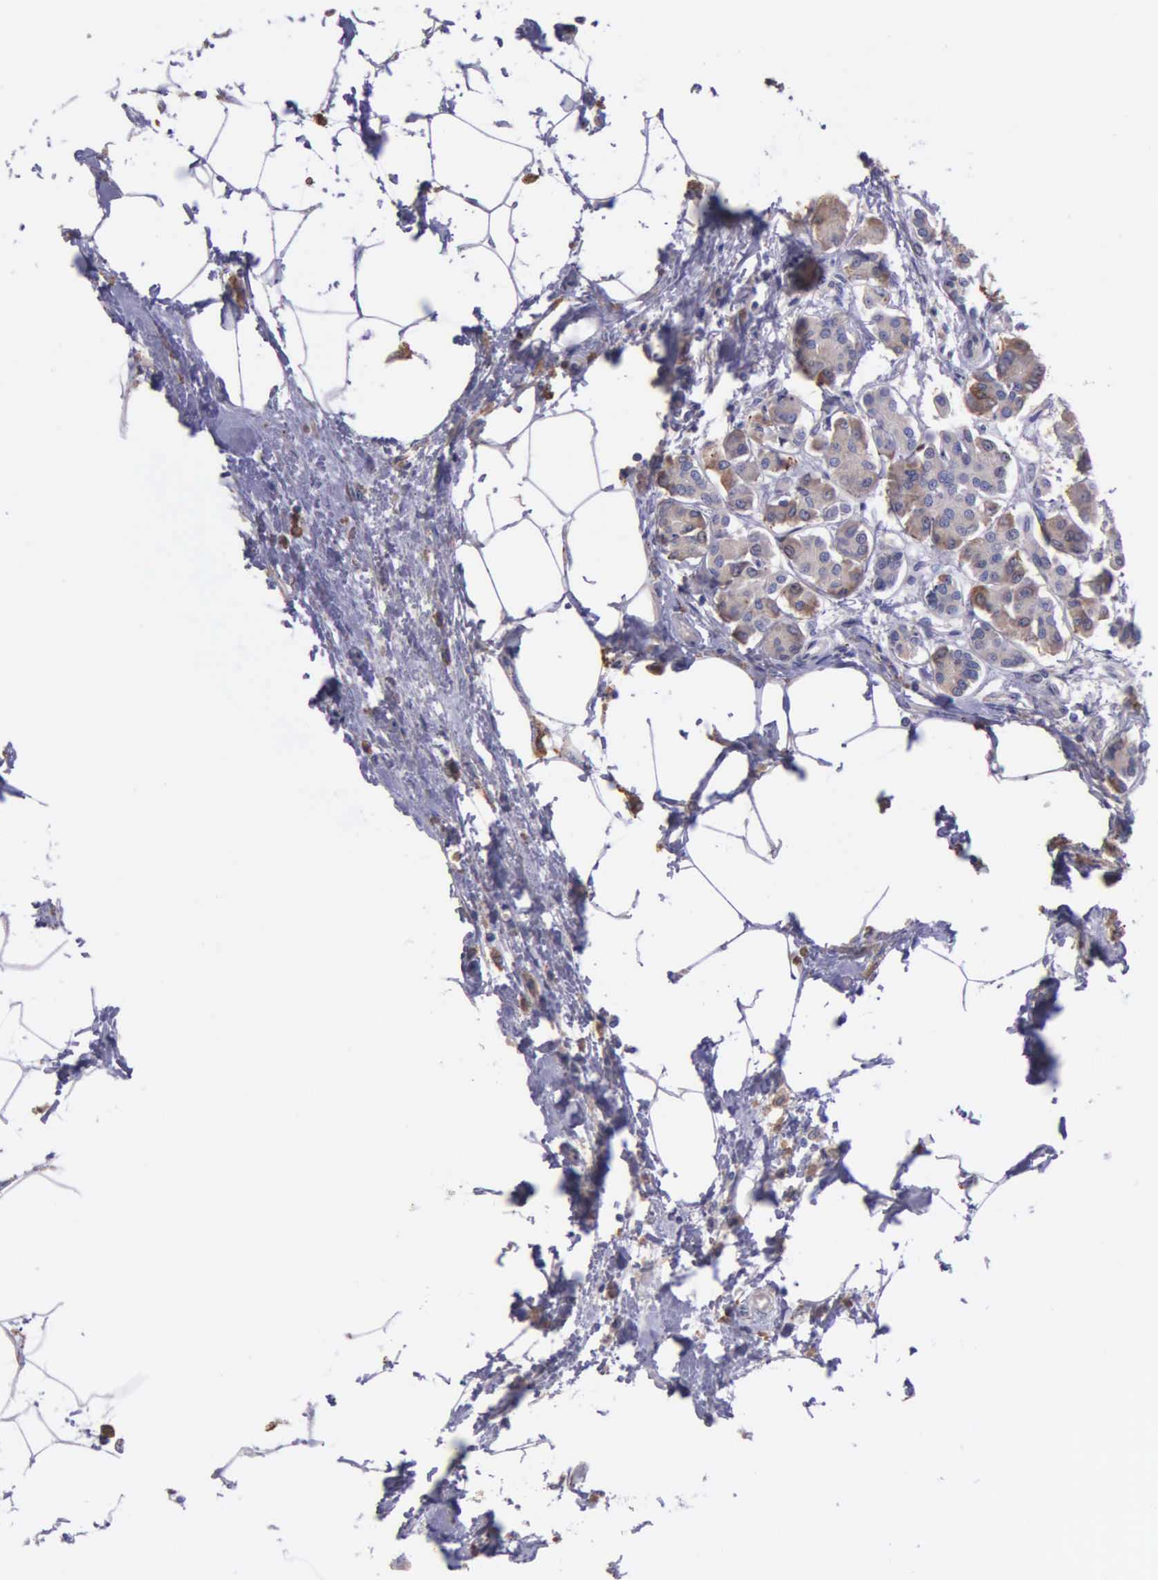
{"staining": {"intensity": "weak", "quantity": "25%-75%", "location": "cytoplasmic/membranous"}, "tissue": "pancreas", "cell_type": "Exocrine glandular cells", "image_type": "normal", "snomed": [{"axis": "morphology", "description": "Normal tissue, NOS"}, {"axis": "topography", "description": "Pancreas"}, {"axis": "topography", "description": "Duodenum"}], "caption": "DAB (3,3'-diaminobenzidine) immunohistochemical staining of unremarkable human pancreas displays weak cytoplasmic/membranous protein expression in about 25%-75% of exocrine glandular cells. (Stains: DAB in brown, nuclei in blue, Microscopy: brightfield microscopy at high magnification).", "gene": "ZC3H12B", "patient": {"sex": "male", "age": 79}}